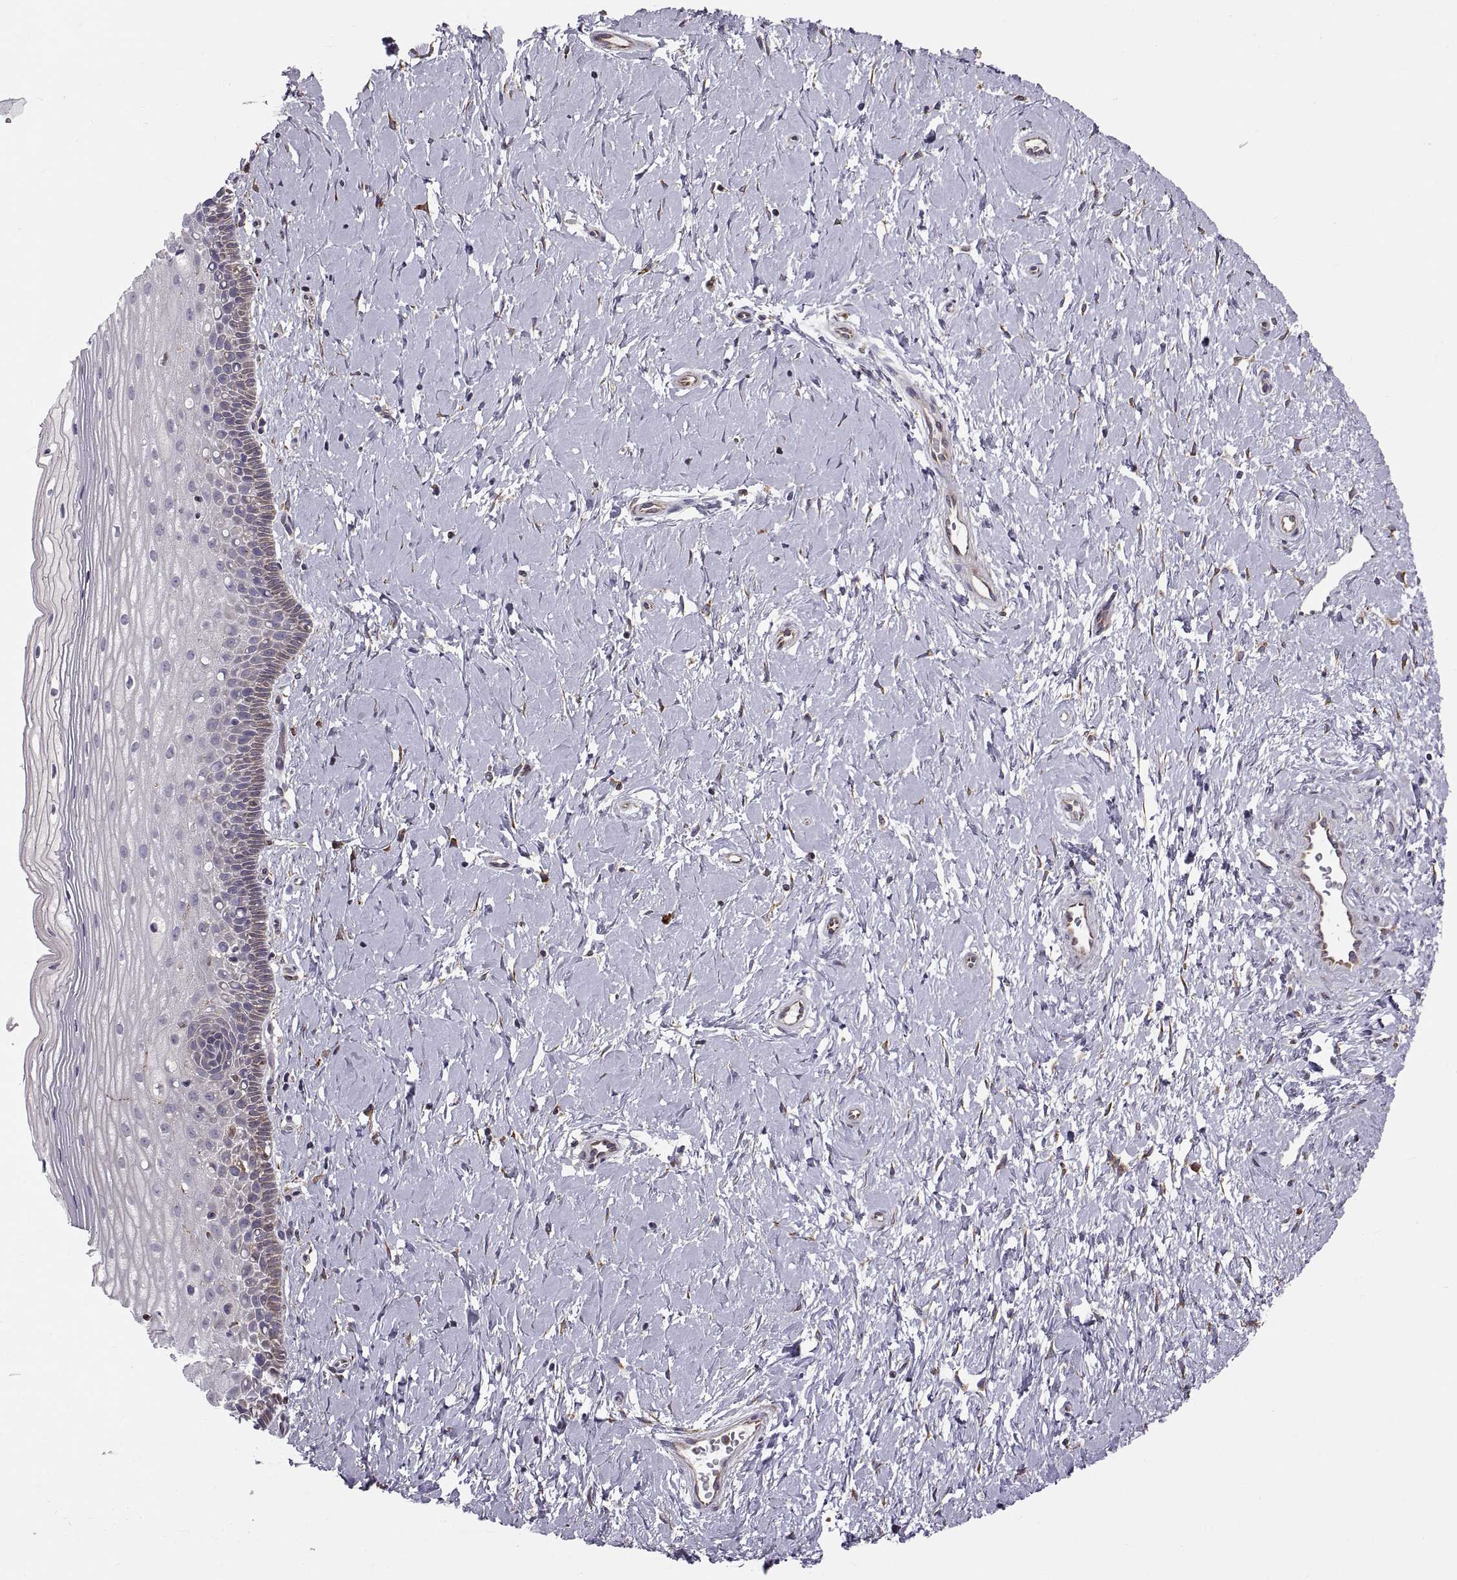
{"staining": {"intensity": "strong", "quantity": ">75%", "location": "cytoplasmic/membranous"}, "tissue": "cervix", "cell_type": "Glandular cells", "image_type": "normal", "snomed": [{"axis": "morphology", "description": "Normal tissue, NOS"}, {"axis": "topography", "description": "Cervix"}], "caption": "Glandular cells show strong cytoplasmic/membranous staining in about >75% of cells in benign cervix.", "gene": "PLEKHB2", "patient": {"sex": "female", "age": 37}}